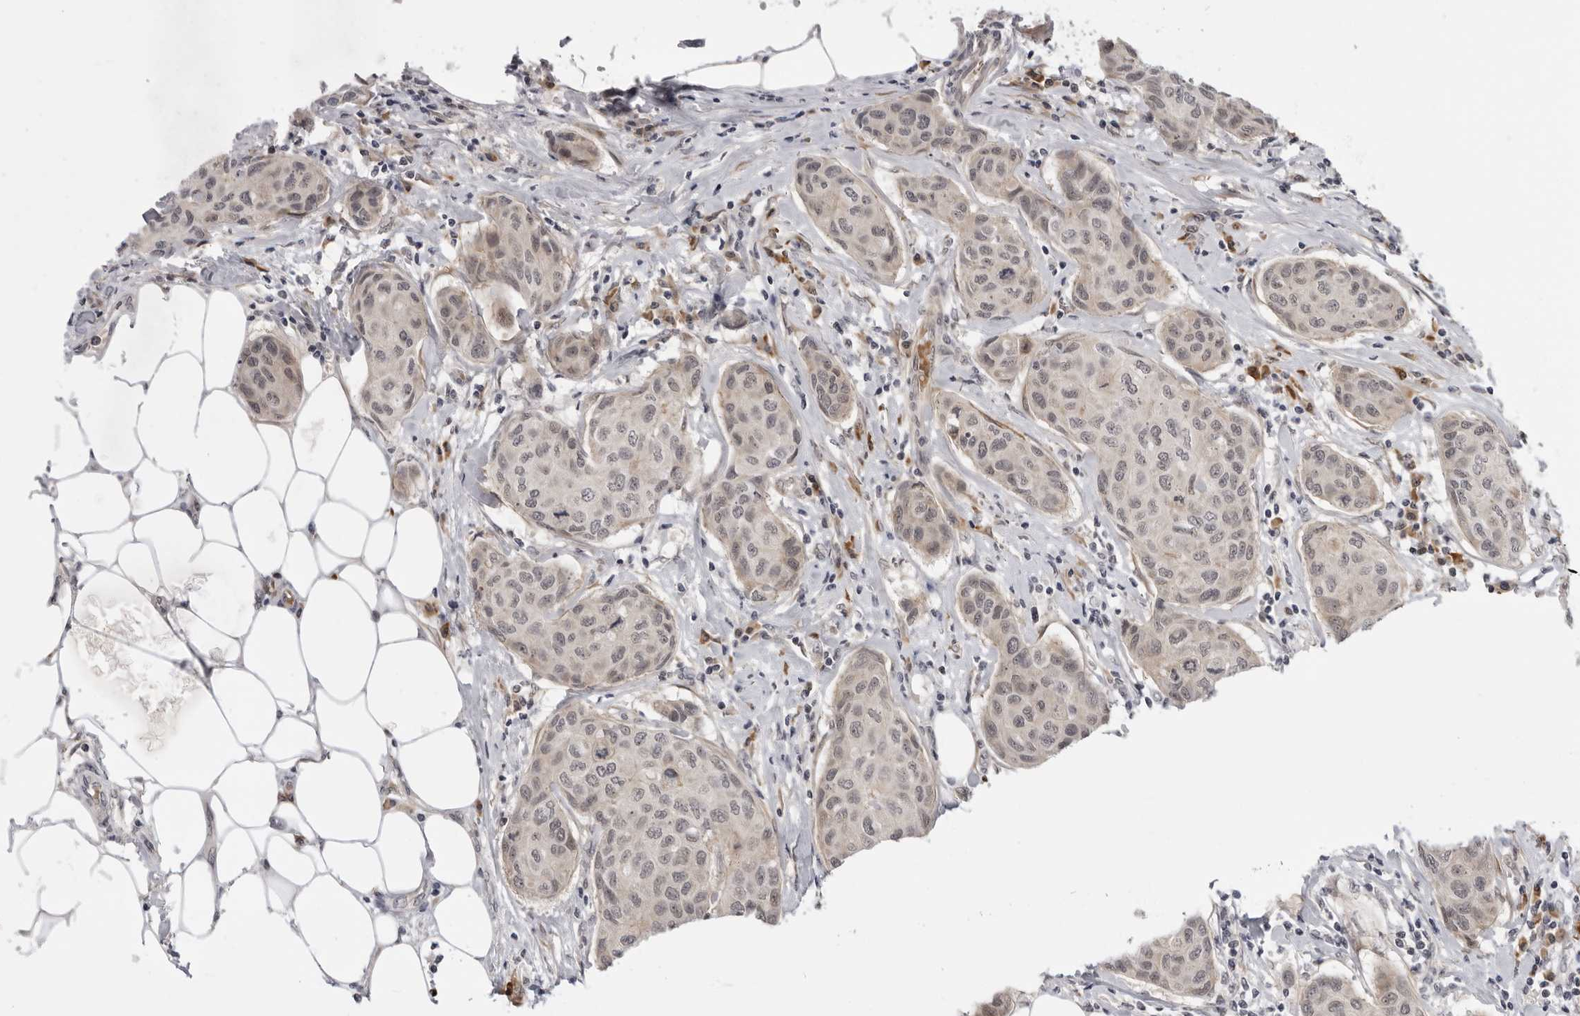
{"staining": {"intensity": "weak", "quantity": ">75%", "location": "nuclear"}, "tissue": "breast cancer", "cell_type": "Tumor cells", "image_type": "cancer", "snomed": [{"axis": "morphology", "description": "Duct carcinoma"}, {"axis": "topography", "description": "Breast"}], "caption": "Immunohistochemical staining of breast cancer (infiltrating ductal carcinoma) shows low levels of weak nuclear expression in about >75% of tumor cells. The protein of interest is shown in brown color, while the nuclei are stained blue.", "gene": "ALPK2", "patient": {"sex": "female", "age": 80}}